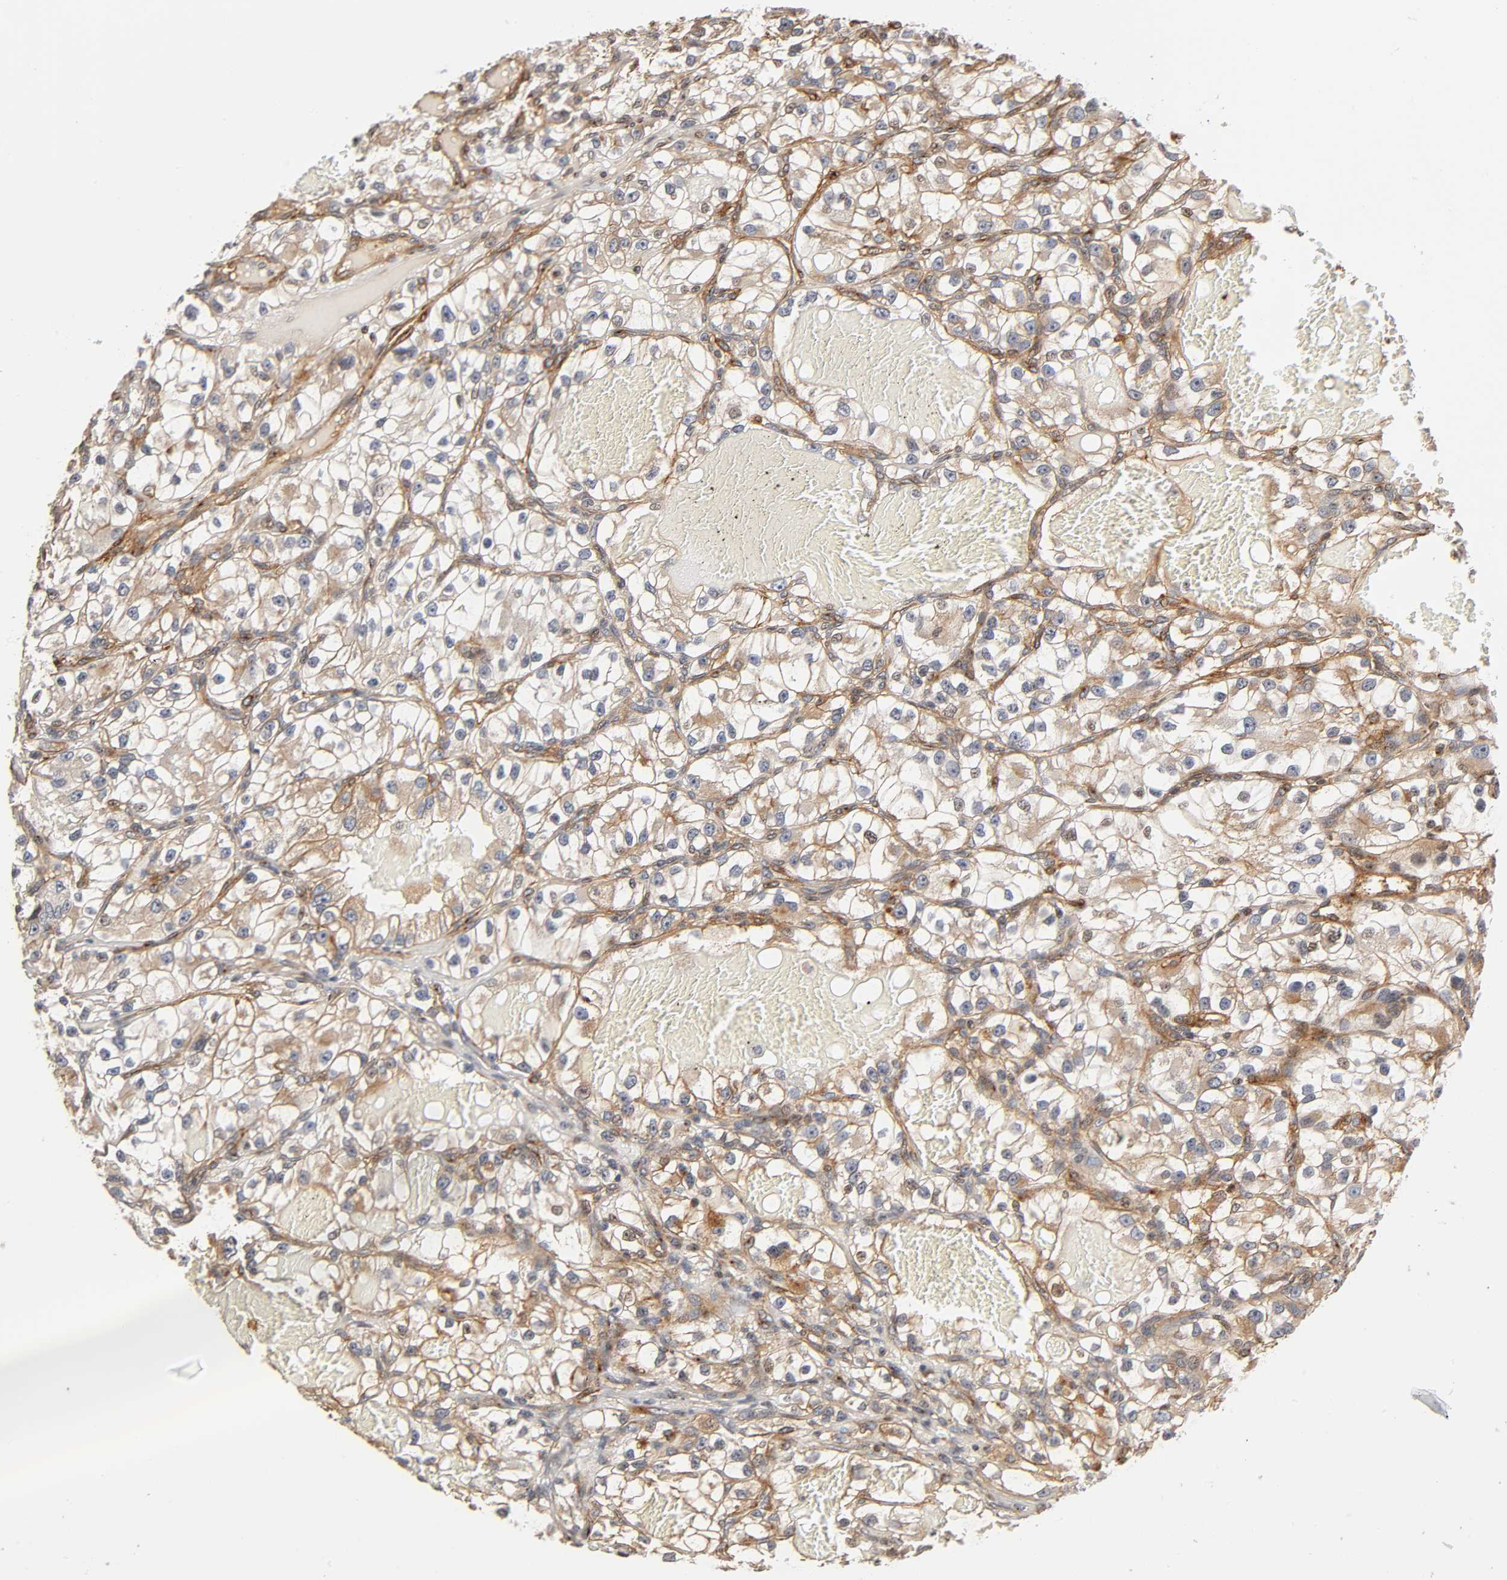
{"staining": {"intensity": "weak", "quantity": "25%-75%", "location": "cytoplasmic/membranous"}, "tissue": "renal cancer", "cell_type": "Tumor cells", "image_type": "cancer", "snomed": [{"axis": "morphology", "description": "Adenocarcinoma, NOS"}, {"axis": "topography", "description": "Kidney"}], "caption": "Brown immunohistochemical staining in renal cancer exhibits weak cytoplasmic/membranous positivity in approximately 25%-75% of tumor cells. Using DAB (3,3'-diaminobenzidine) (brown) and hematoxylin (blue) stains, captured at high magnification using brightfield microscopy.", "gene": "ITGAV", "patient": {"sex": "female", "age": 57}}